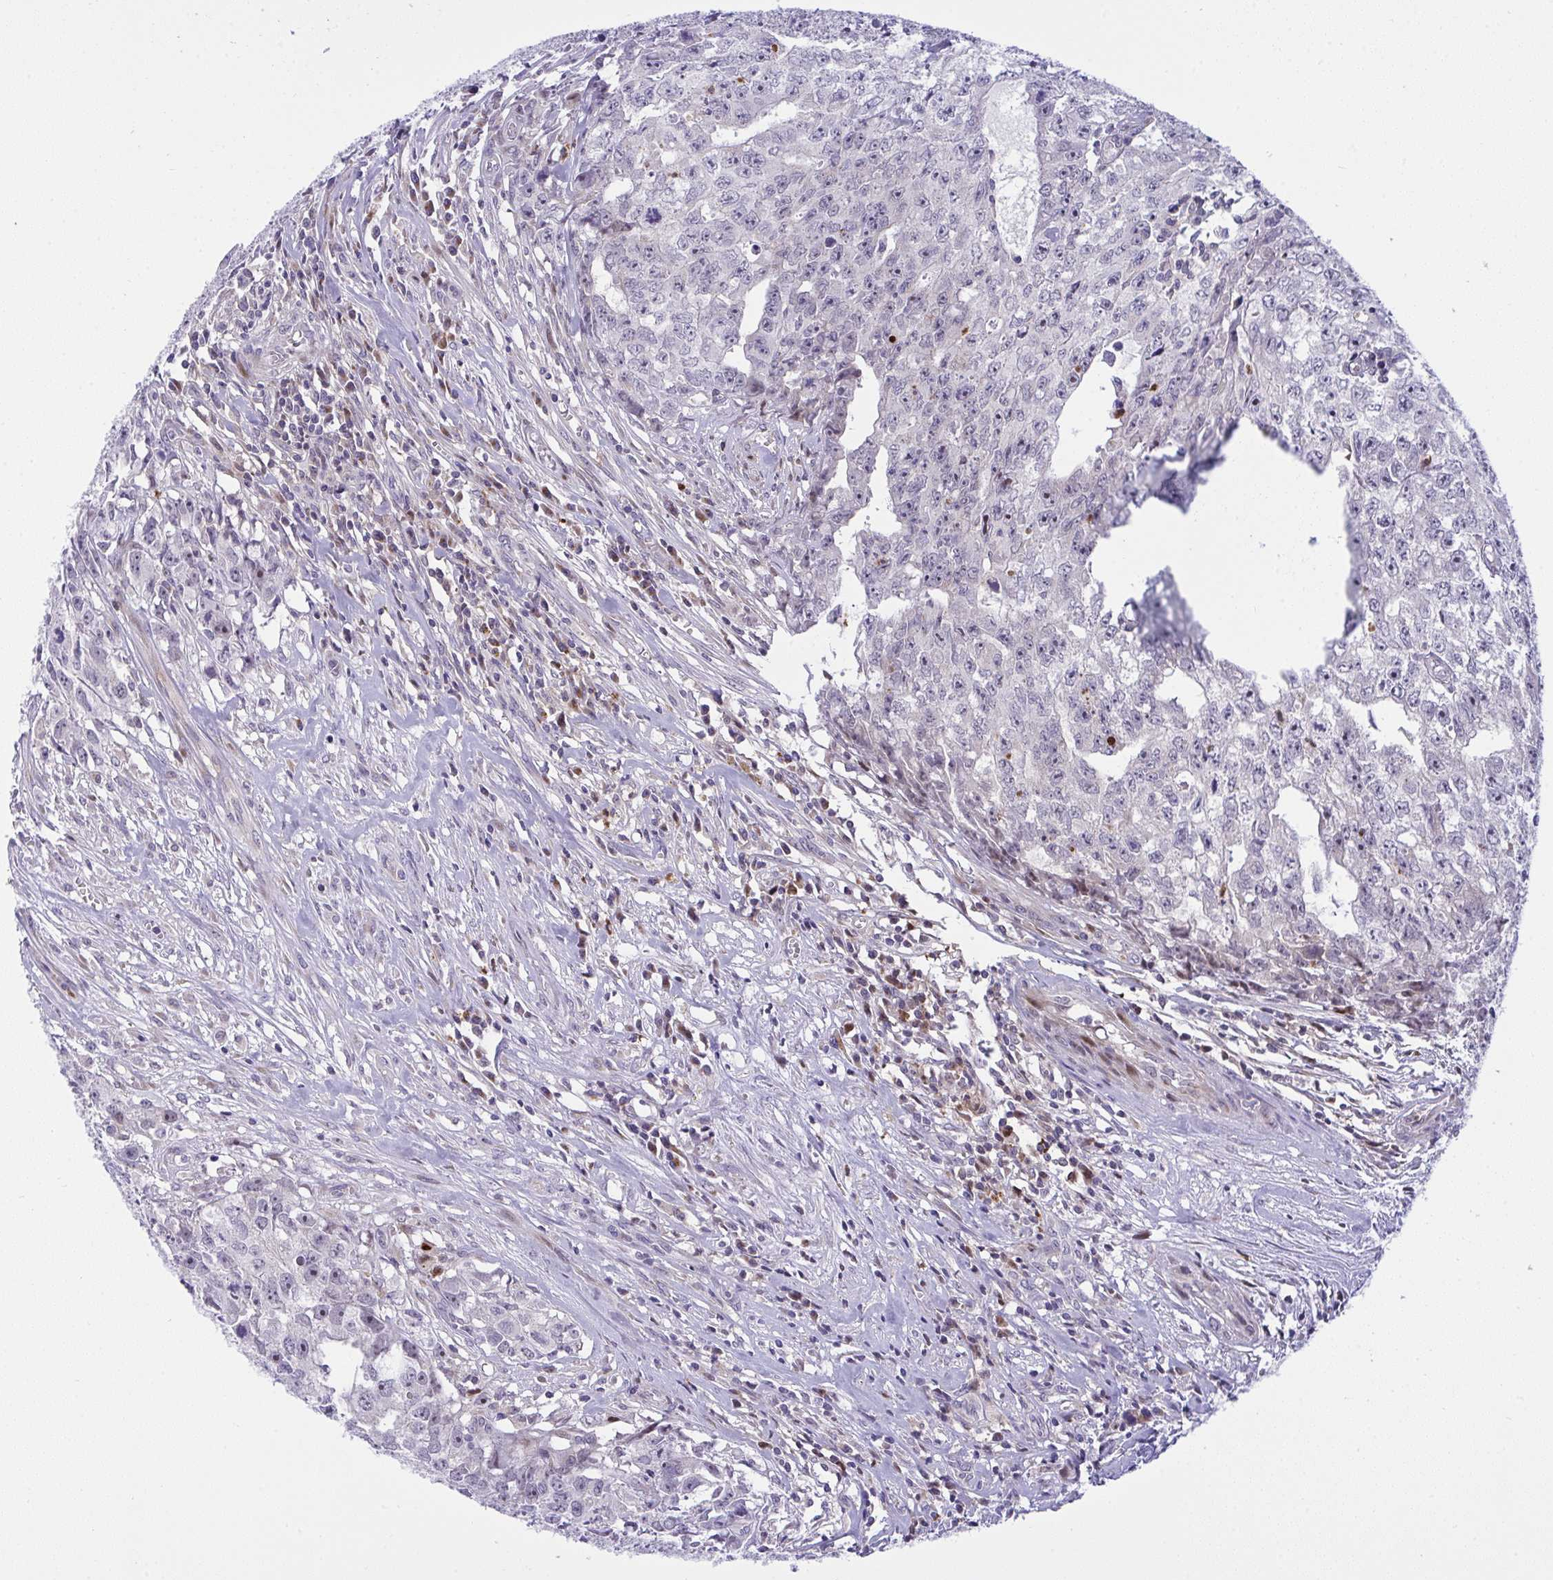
{"staining": {"intensity": "negative", "quantity": "none", "location": "none"}, "tissue": "testis cancer", "cell_type": "Tumor cells", "image_type": "cancer", "snomed": [{"axis": "morphology", "description": "Carcinoma, Embryonal, NOS"}, {"axis": "morphology", "description": "Teratoma, malignant, NOS"}, {"axis": "topography", "description": "Testis"}], "caption": "Immunohistochemistry of human testis cancer demonstrates no staining in tumor cells.", "gene": "ZNF554", "patient": {"sex": "male", "age": 24}}